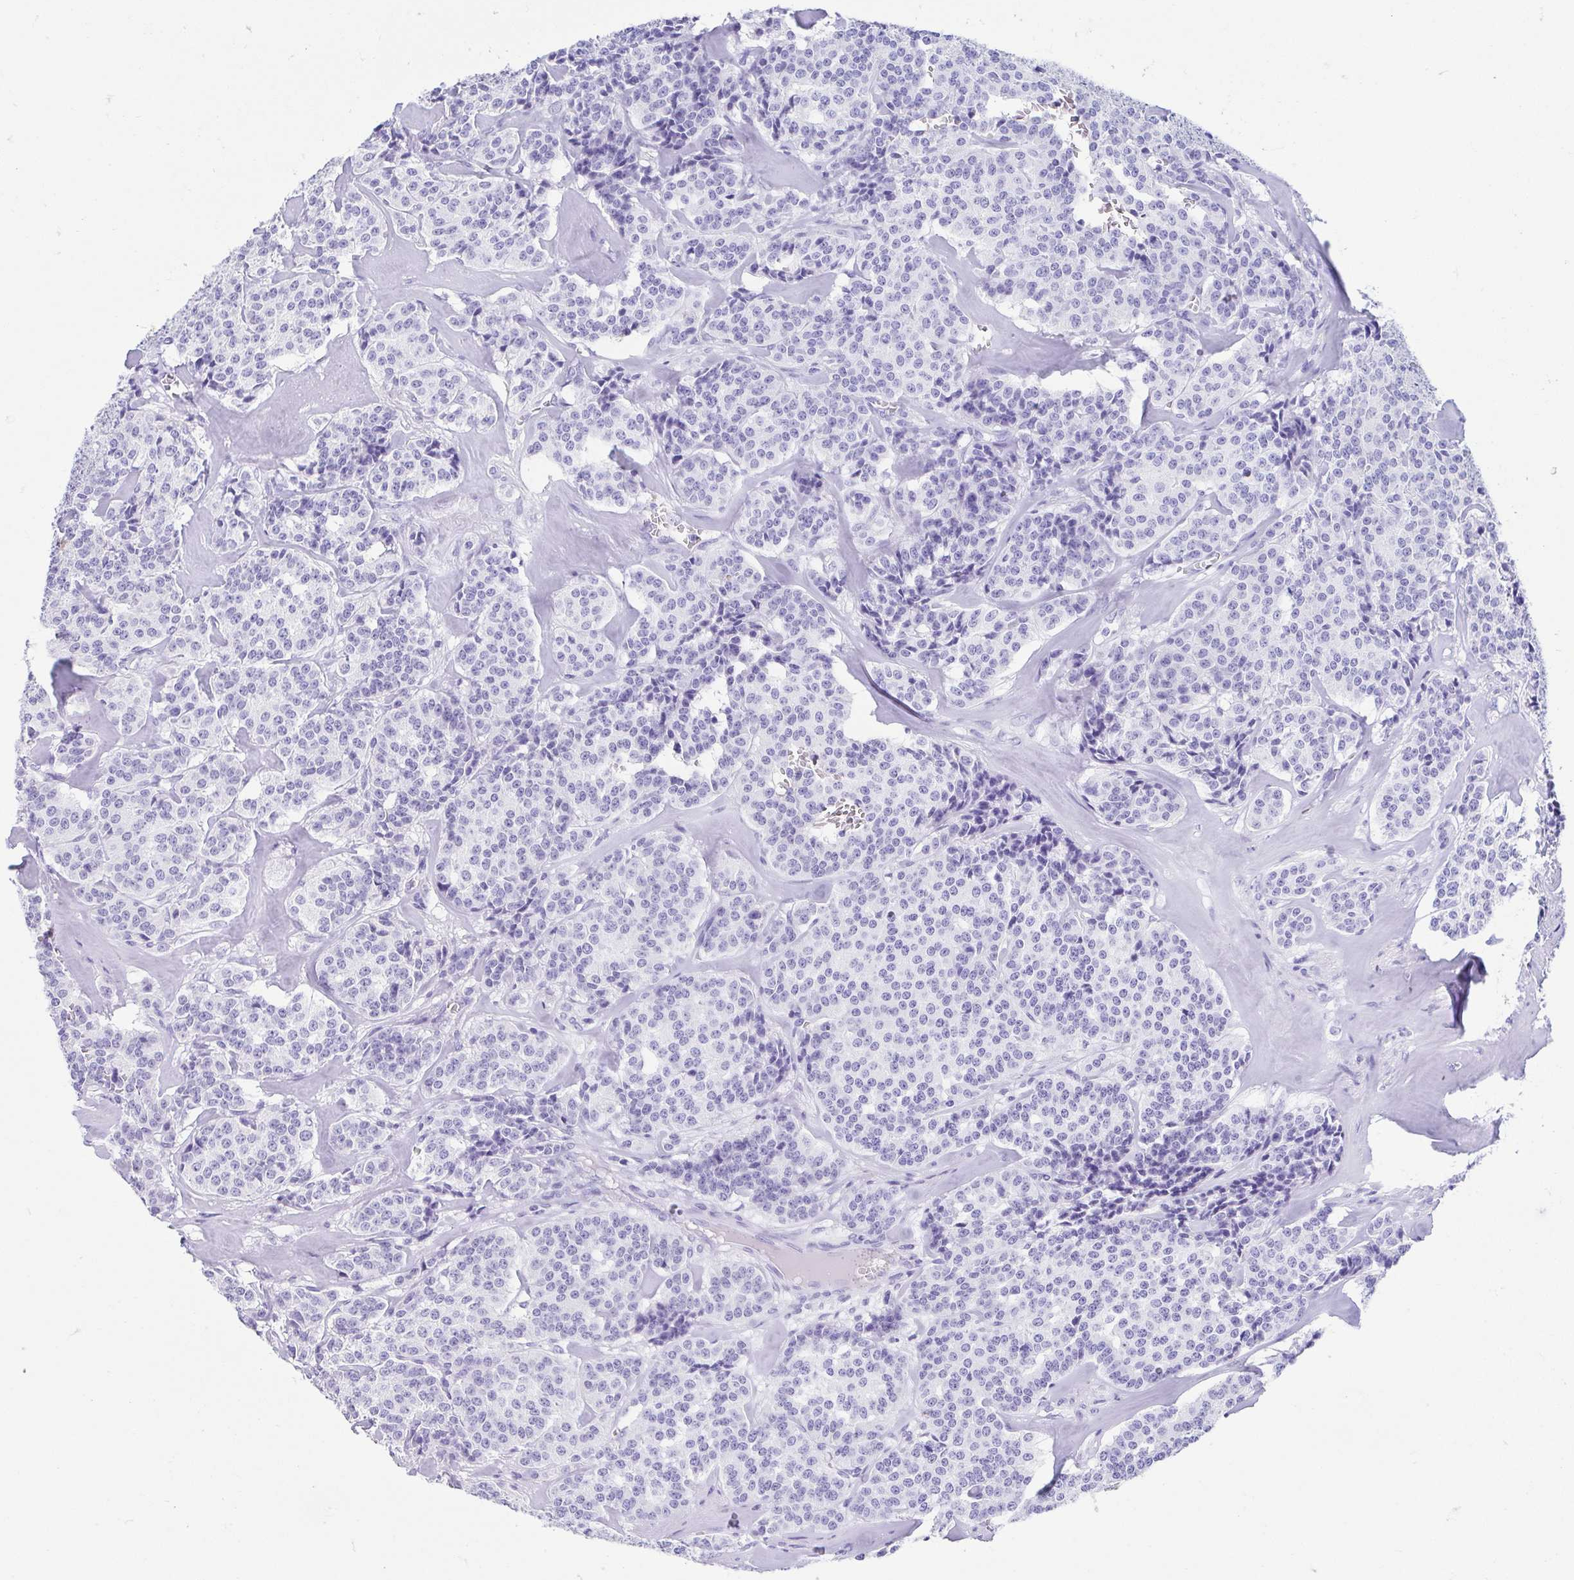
{"staining": {"intensity": "negative", "quantity": "none", "location": "none"}, "tissue": "carcinoid", "cell_type": "Tumor cells", "image_type": "cancer", "snomed": [{"axis": "morphology", "description": "Normal tissue, NOS"}, {"axis": "morphology", "description": "Carcinoid, malignant, NOS"}, {"axis": "topography", "description": "Lung"}], "caption": "The image displays no staining of tumor cells in malignant carcinoid.", "gene": "GKN1", "patient": {"sex": "female", "age": 46}}